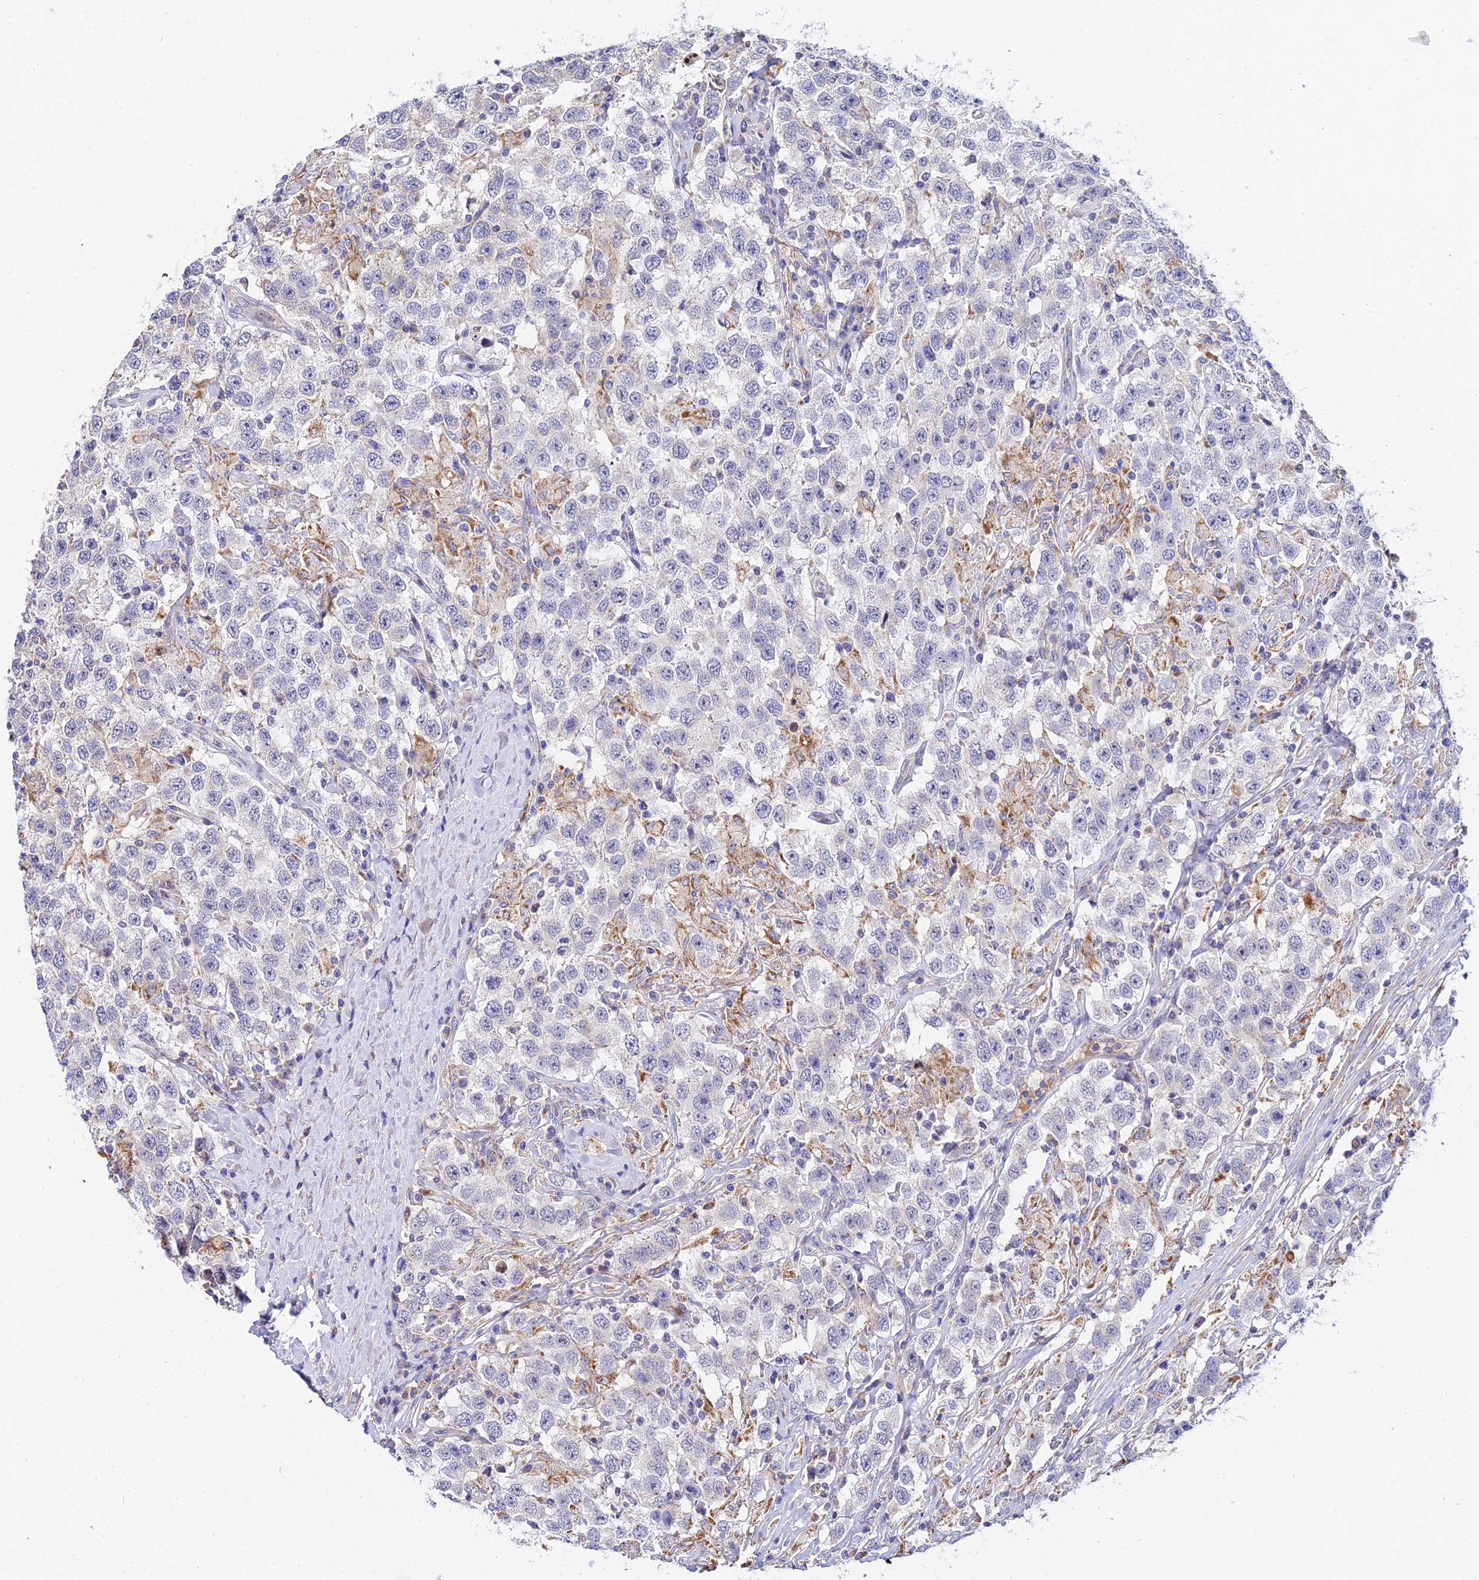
{"staining": {"intensity": "negative", "quantity": "none", "location": "none"}, "tissue": "testis cancer", "cell_type": "Tumor cells", "image_type": "cancer", "snomed": [{"axis": "morphology", "description": "Seminoma, NOS"}, {"axis": "topography", "description": "Testis"}], "caption": "Immunohistochemical staining of human testis cancer reveals no significant expression in tumor cells.", "gene": "ACOT2", "patient": {"sex": "male", "age": 41}}